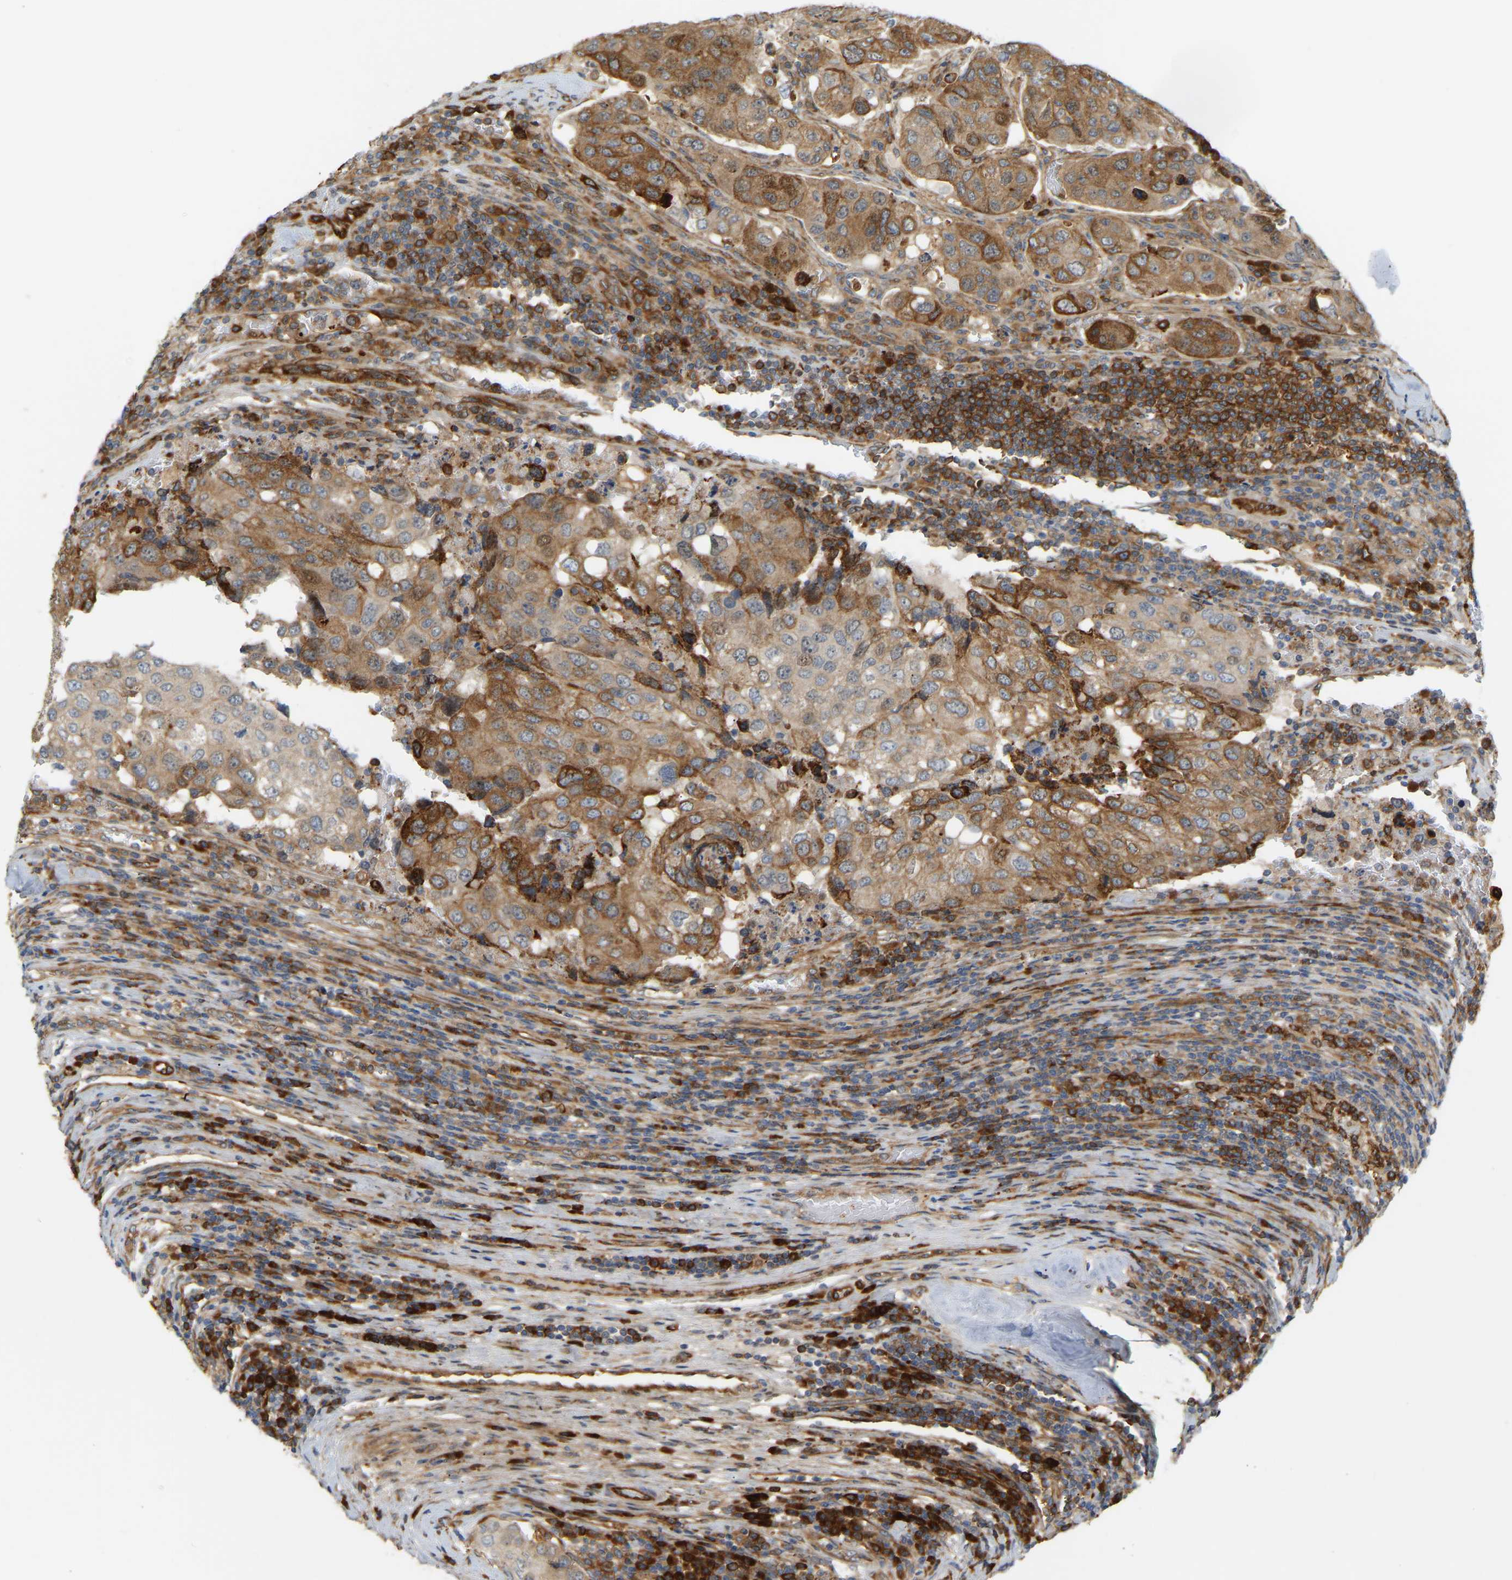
{"staining": {"intensity": "moderate", "quantity": "25%-75%", "location": "cytoplasmic/membranous"}, "tissue": "urothelial cancer", "cell_type": "Tumor cells", "image_type": "cancer", "snomed": [{"axis": "morphology", "description": "Urothelial carcinoma, High grade"}, {"axis": "topography", "description": "Lymph node"}, {"axis": "topography", "description": "Urinary bladder"}], "caption": "The photomicrograph demonstrates staining of high-grade urothelial carcinoma, revealing moderate cytoplasmic/membranous protein expression (brown color) within tumor cells.", "gene": "PLCG2", "patient": {"sex": "male", "age": 51}}